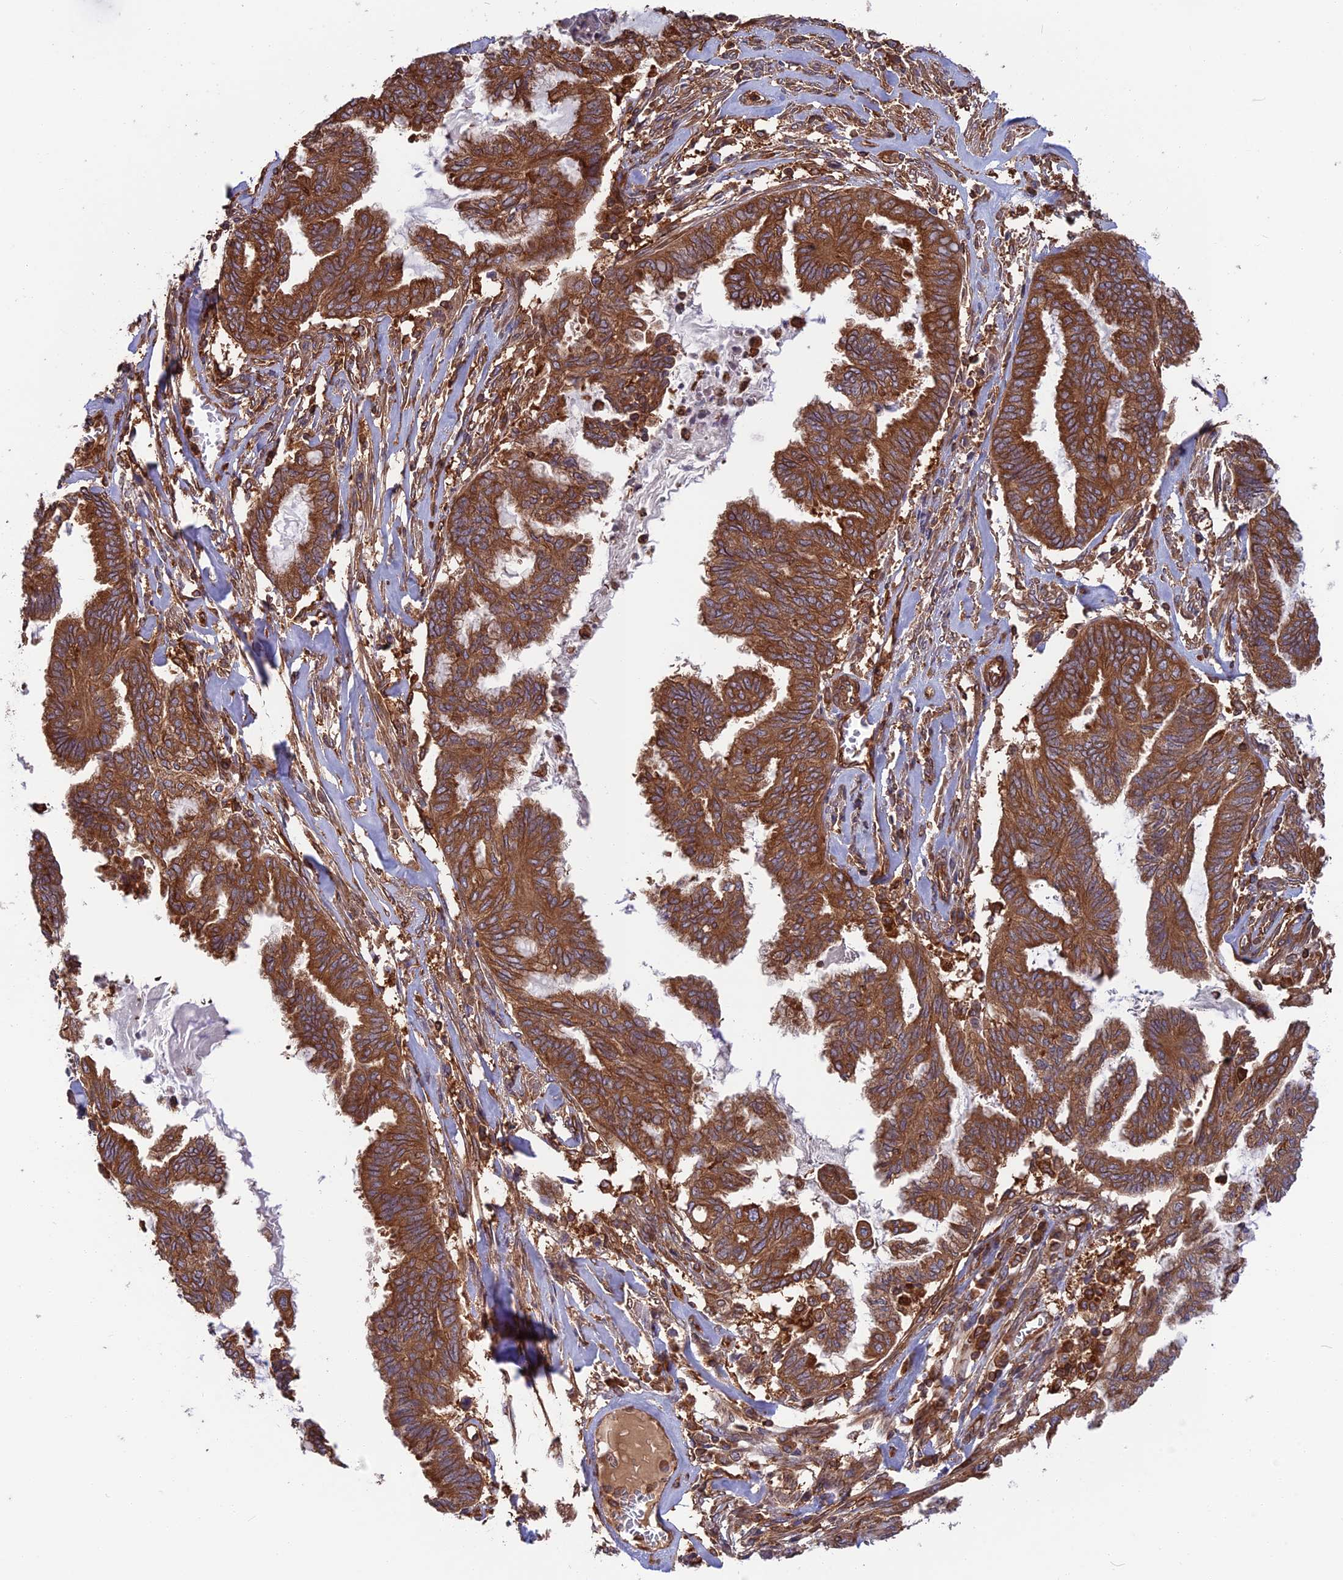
{"staining": {"intensity": "strong", "quantity": ">75%", "location": "cytoplasmic/membranous"}, "tissue": "endometrial cancer", "cell_type": "Tumor cells", "image_type": "cancer", "snomed": [{"axis": "morphology", "description": "Adenocarcinoma, NOS"}, {"axis": "topography", "description": "Endometrium"}], "caption": "This micrograph displays IHC staining of endometrial adenocarcinoma, with high strong cytoplasmic/membranous positivity in approximately >75% of tumor cells.", "gene": "WDR1", "patient": {"sex": "female", "age": 86}}